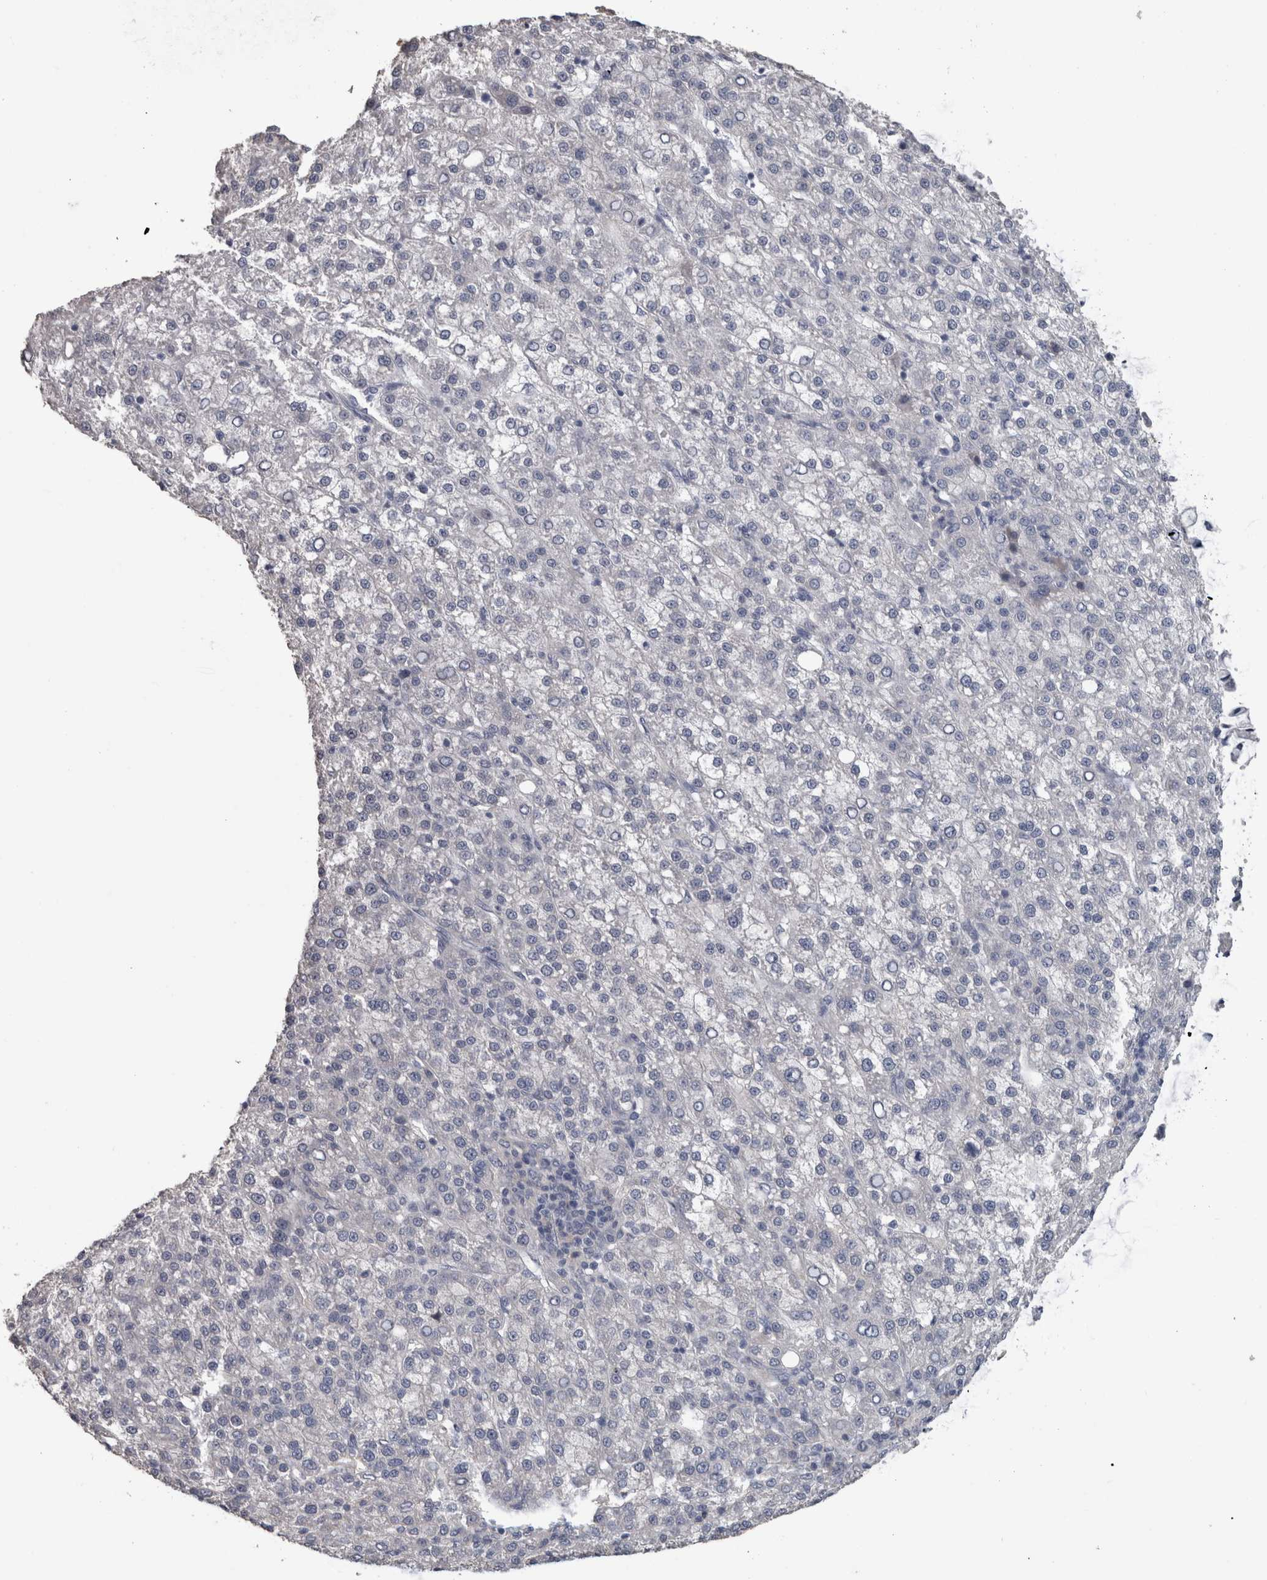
{"staining": {"intensity": "negative", "quantity": "none", "location": "none"}, "tissue": "liver cancer", "cell_type": "Tumor cells", "image_type": "cancer", "snomed": [{"axis": "morphology", "description": "Carcinoma, Hepatocellular, NOS"}, {"axis": "topography", "description": "Liver"}], "caption": "Tumor cells show no significant positivity in liver cancer (hepatocellular carcinoma).", "gene": "EFEMP2", "patient": {"sex": "female", "age": 58}}